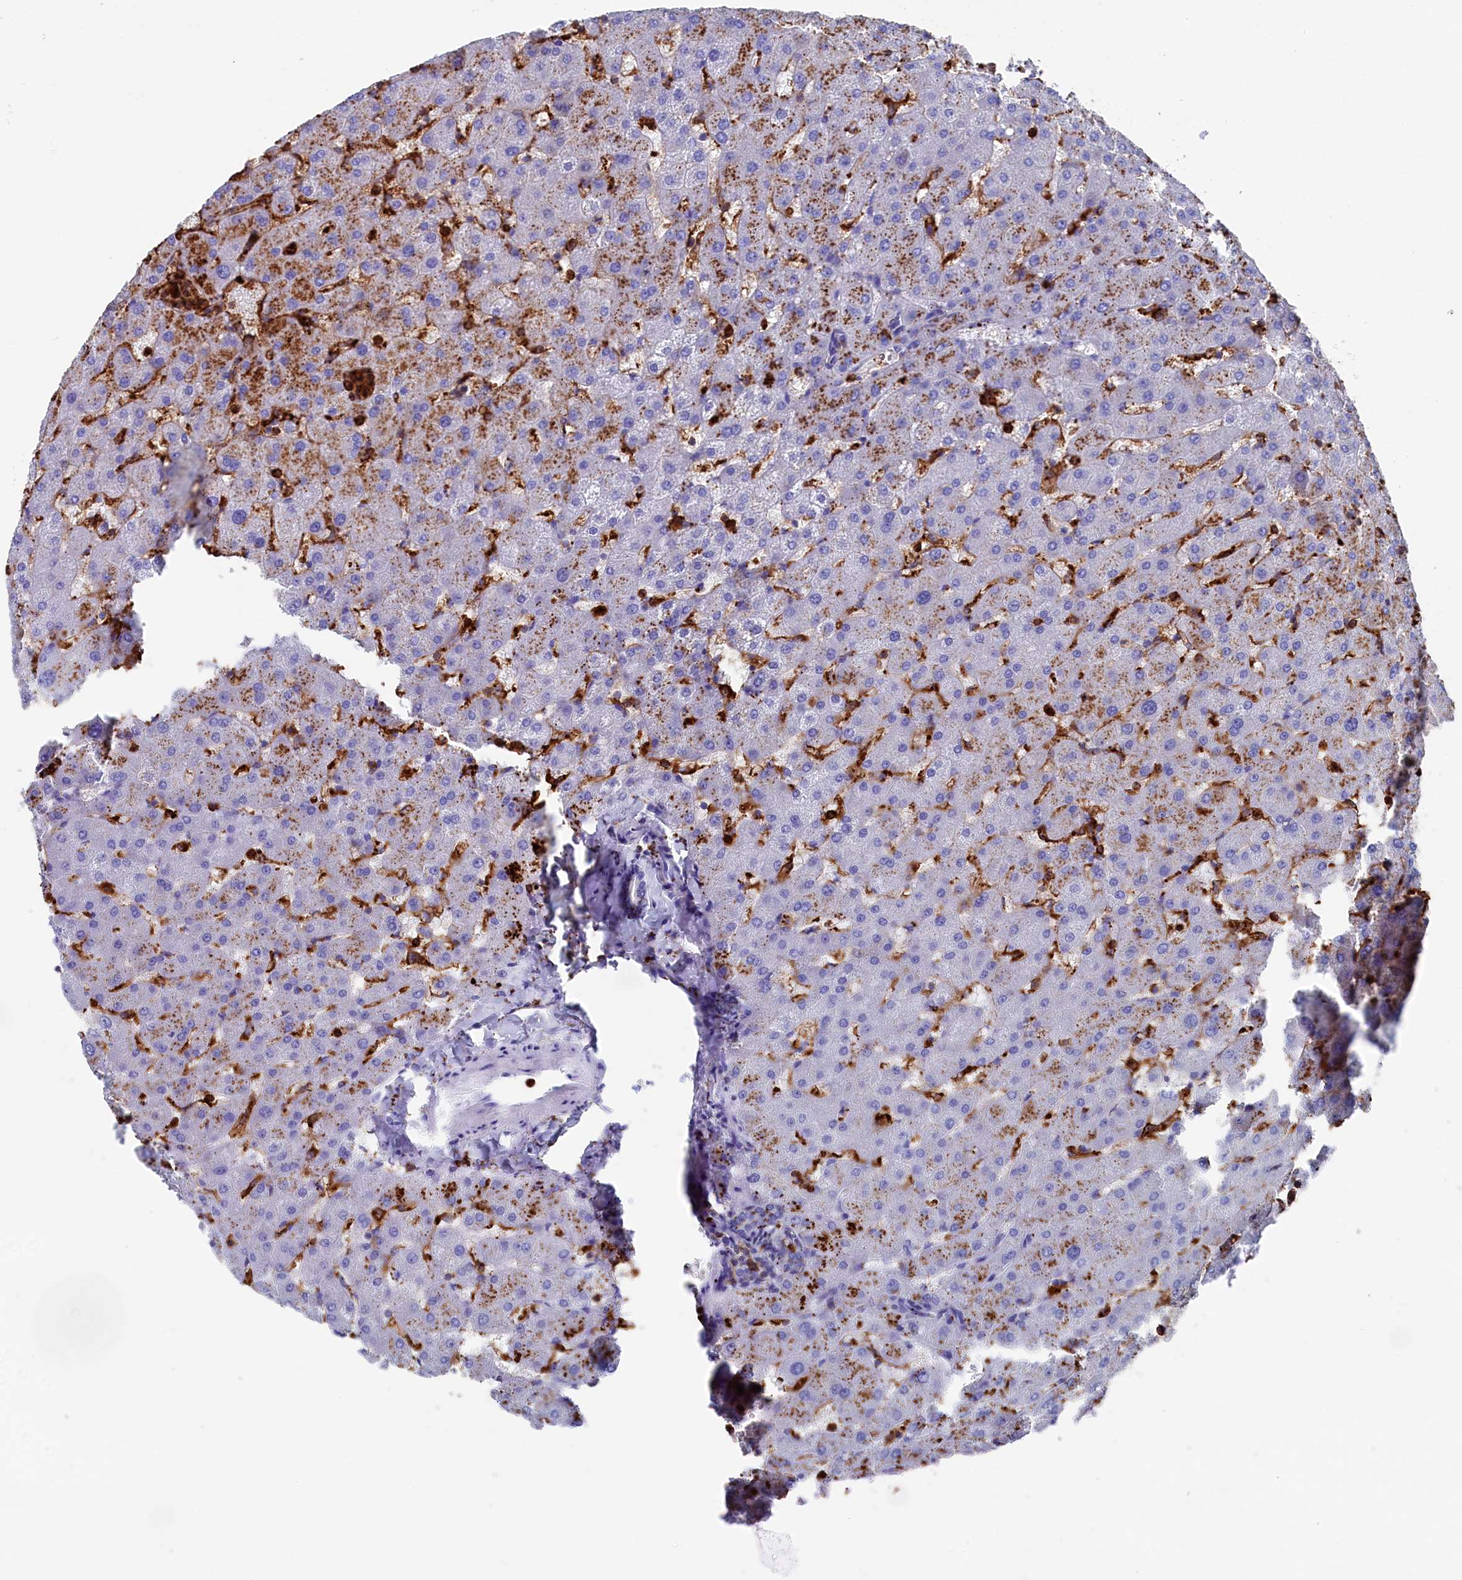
{"staining": {"intensity": "negative", "quantity": "none", "location": "none"}, "tissue": "liver", "cell_type": "Cholangiocytes", "image_type": "normal", "snomed": [{"axis": "morphology", "description": "Normal tissue, NOS"}, {"axis": "topography", "description": "Liver"}], "caption": "This is an immunohistochemistry histopathology image of benign liver. There is no expression in cholangiocytes.", "gene": "PLAC8", "patient": {"sex": "female", "age": 63}}